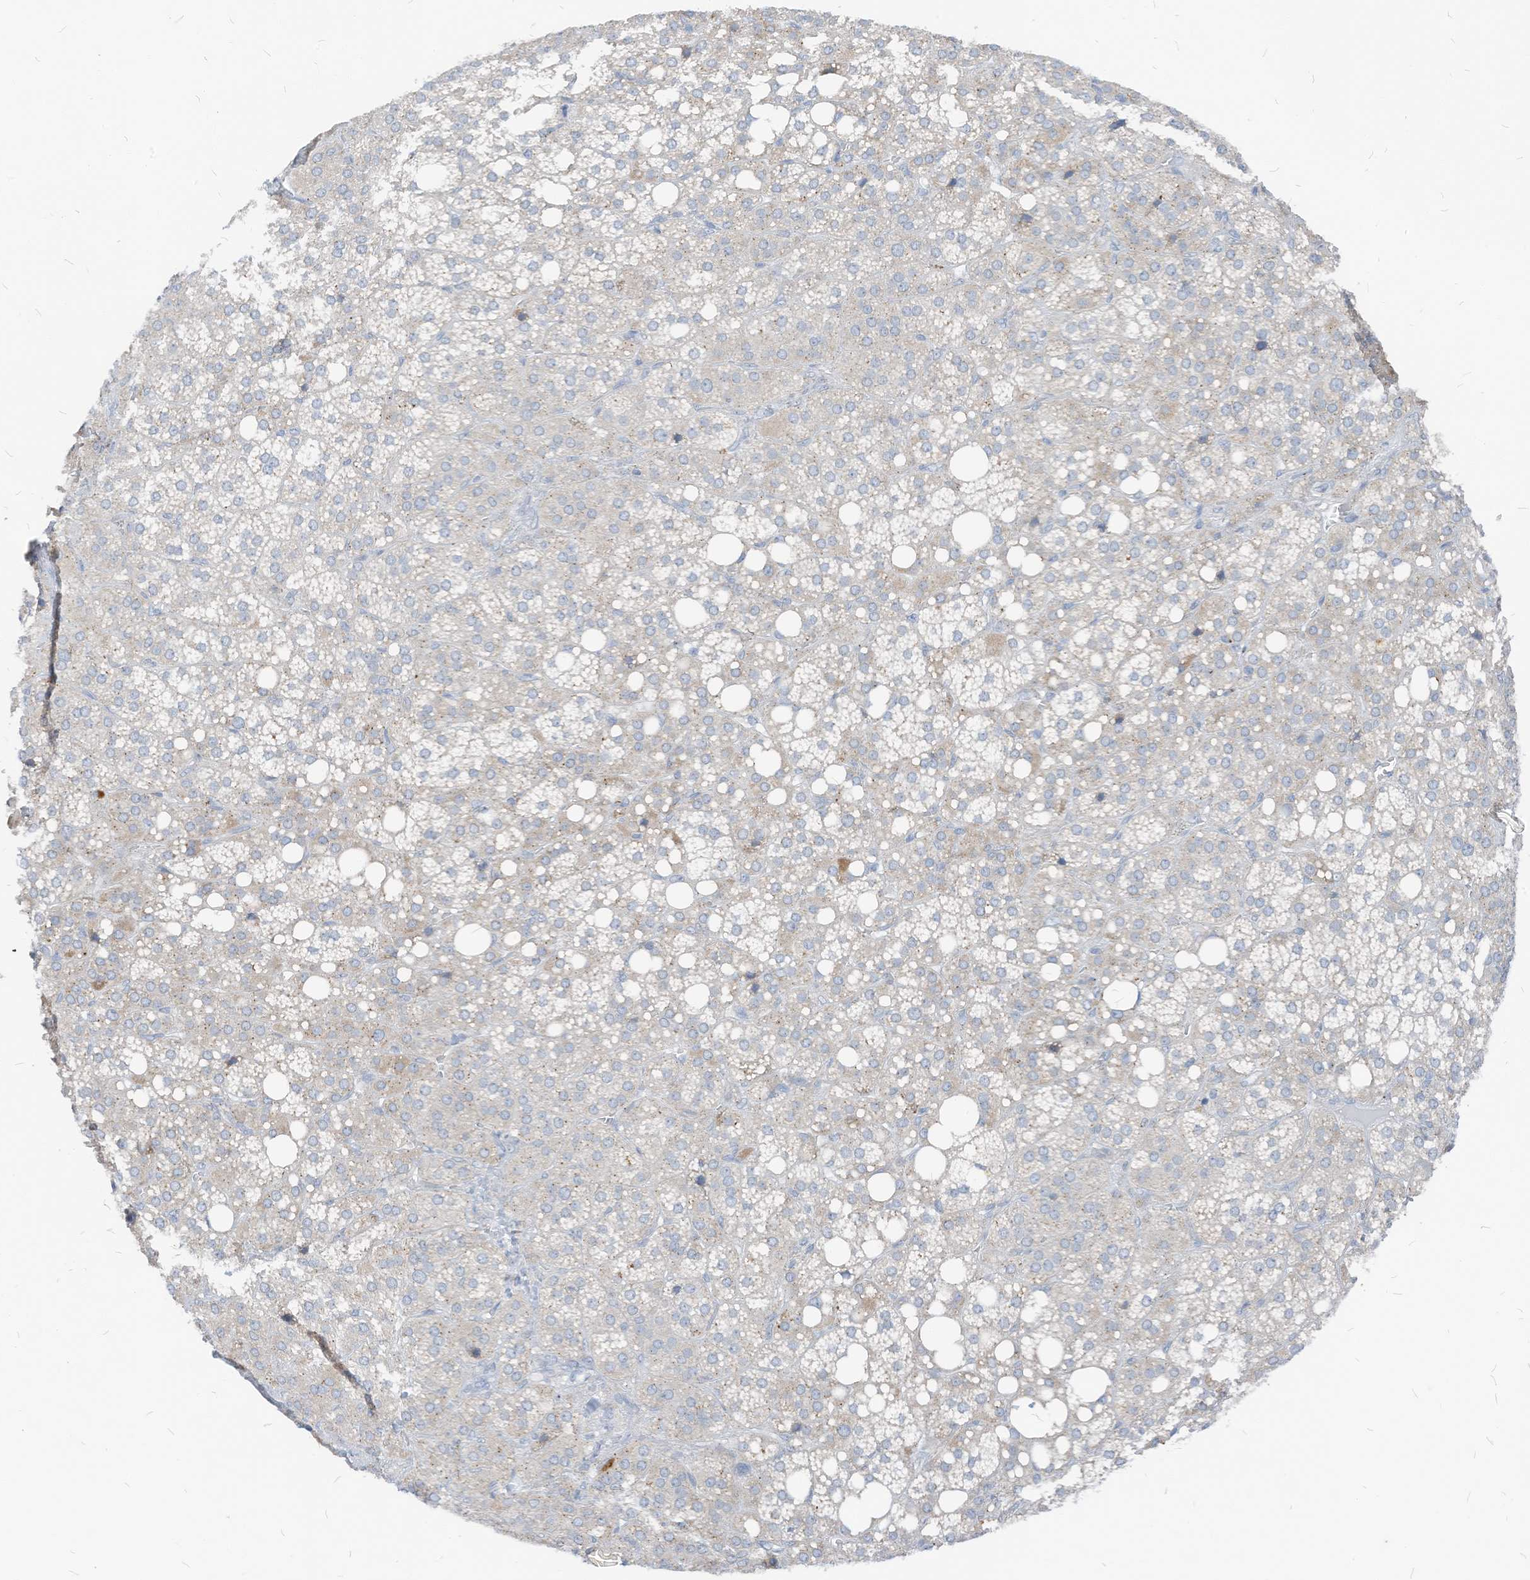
{"staining": {"intensity": "weak", "quantity": "<25%", "location": "cytoplasmic/membranous"}, "tissue": "adrenal gland", "cell_type": "Glandular cells", "image_type": "normal", "snomed": [{"axis": "morphology", "description": "Normal tissue, NOS"}, {"axis": "topography", "description": "Adrenal gland"}], "caption": "Adrenal gland stained for a protein using immunohistochemistry (IHC) exhibits no positivity glandular cells.", "gene": "CHMP2B", "patient": {"sex": "female", "age": 59}}